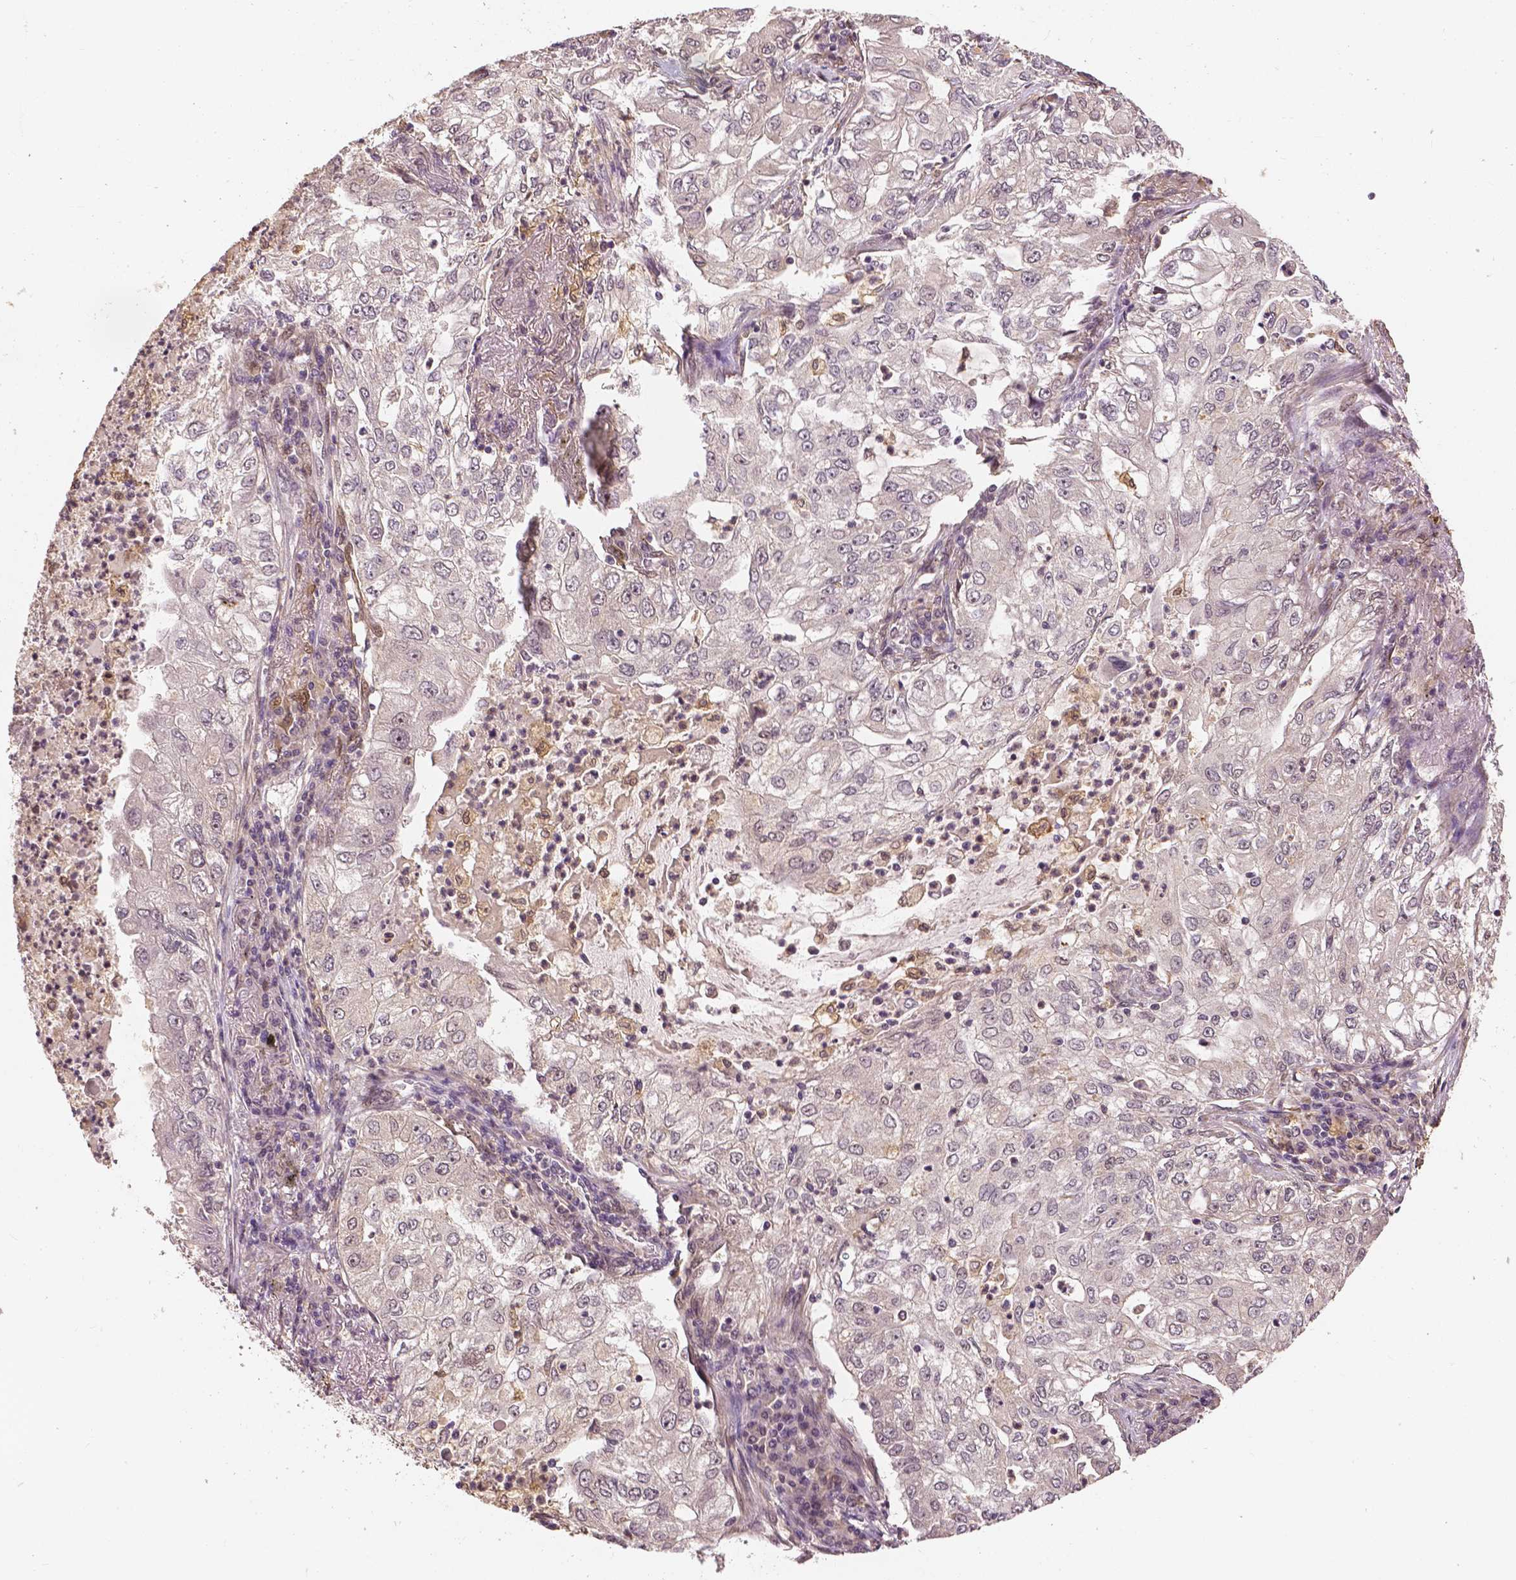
{"staining": {"intensity": "weak", "quantity": "<25%", "location": "nuclear"}, "tissue": "lung cancer", "cell_type": "Tumor cells", "image_type": "cancer", "snomed": [{"axis": "morphology", "description": "Adenocarcinoma, NOS"}, {"axis": "topography", "description": "Lung"}], "caption": "Tumor cells show no significant protein staining in adenocarcinoma (lung).", "gene": "MAP1LC3B", "patient": {"sex": "female", "age": 73}}